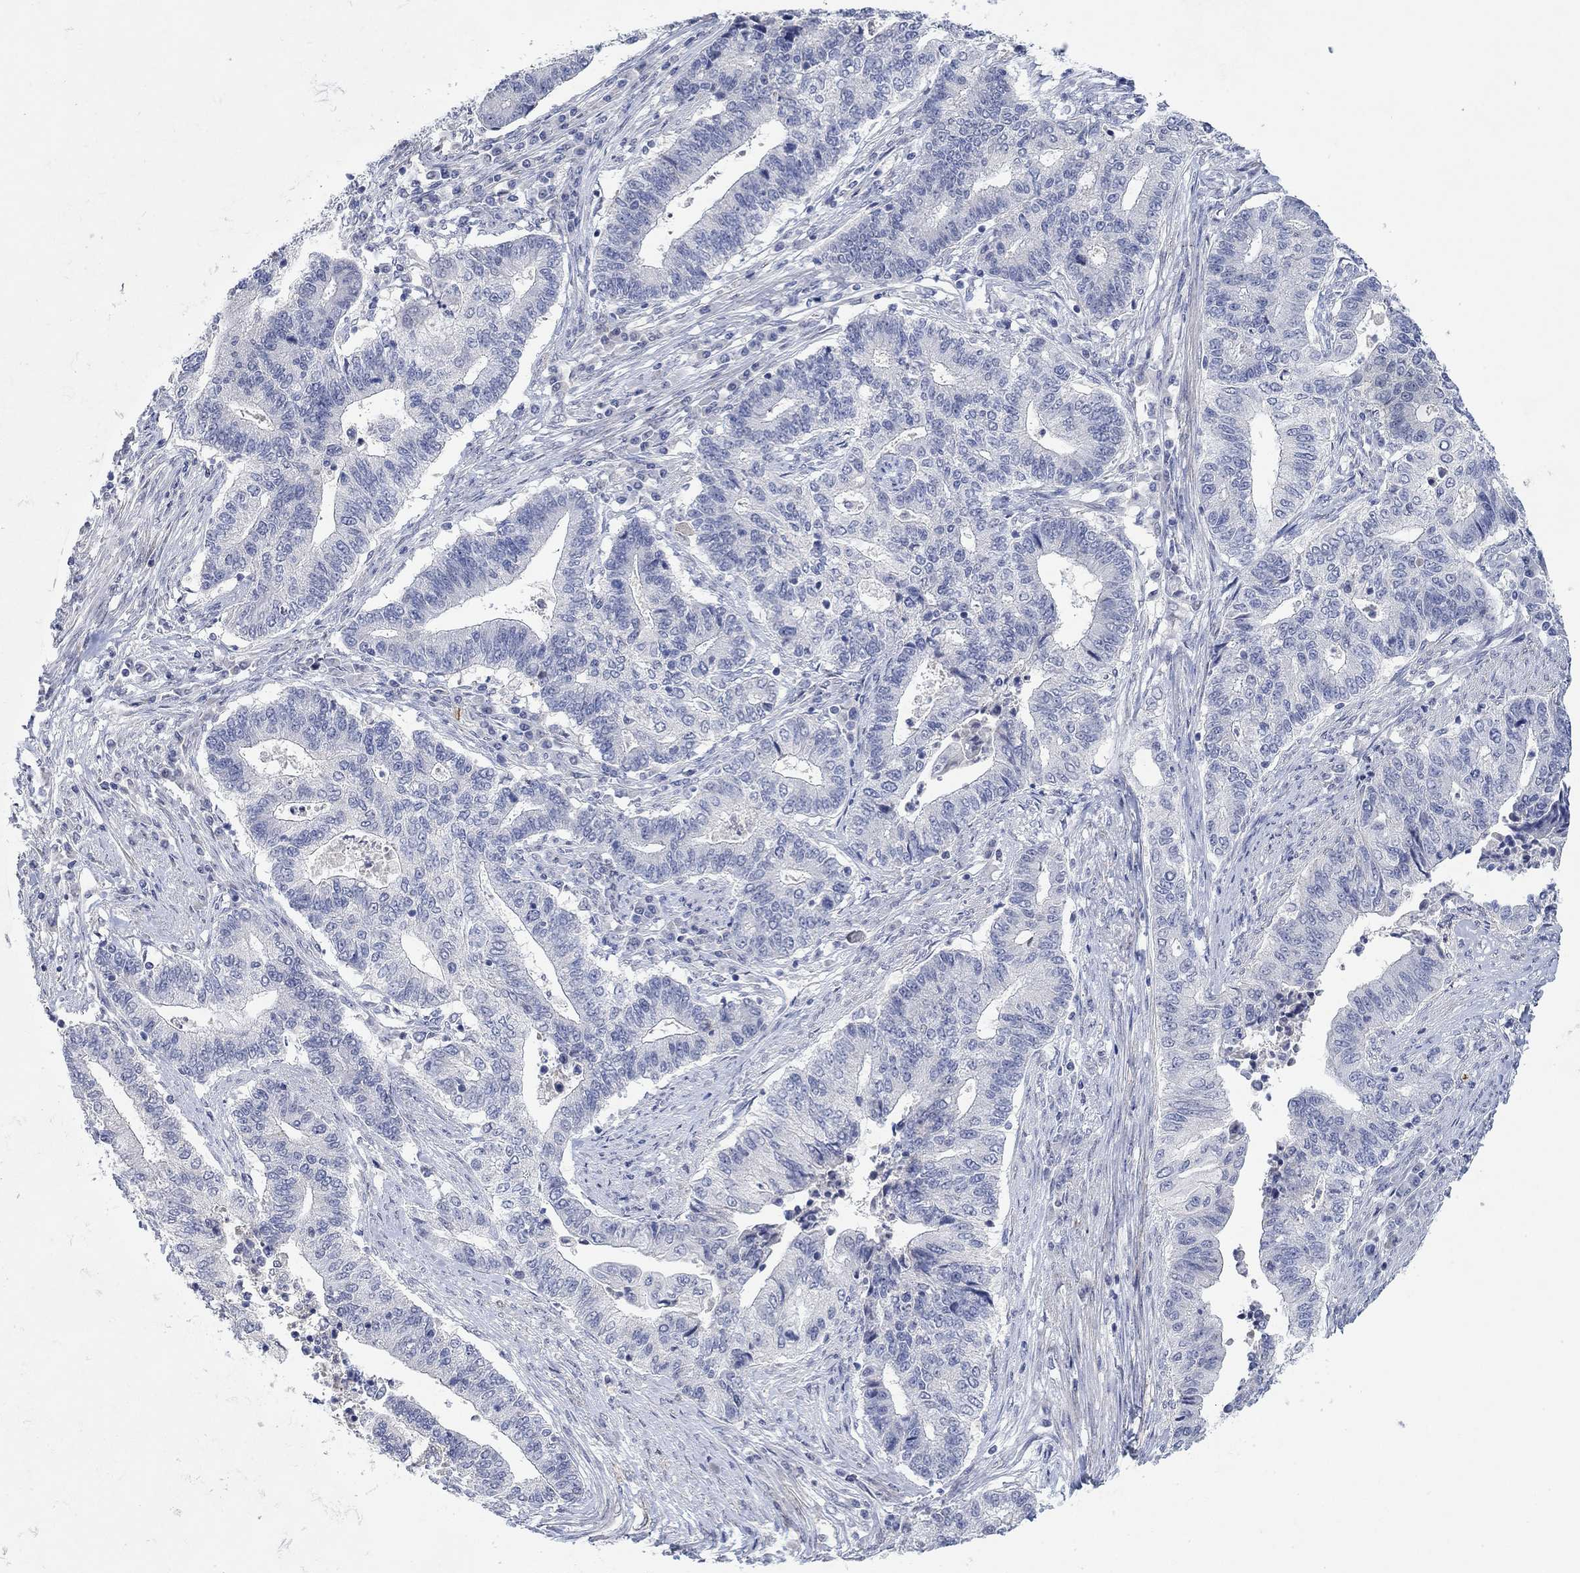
{"staining": {"intensity": "negative", "quantity": "none", "location": "none"}, "tissue": "endometrial cancer", "cell_type": "Tumor cells", "image_type": "cancer", "snomed": [{"axis": "morphology", "description": "Adenocarcinoma, NOS"}, {"axis": "topography", "description": "Uterus"}, {"axis": "topography", "description": "Endometrium"}], "caption": "Immunohistochemistry photomicrograph of human endometrial cancer (adenocarcinoma) stained for a protein (brown), which displays no expression in tumor cells.", "gene": "VAT1L", "patient": {"sex": "female", "age": 54}}